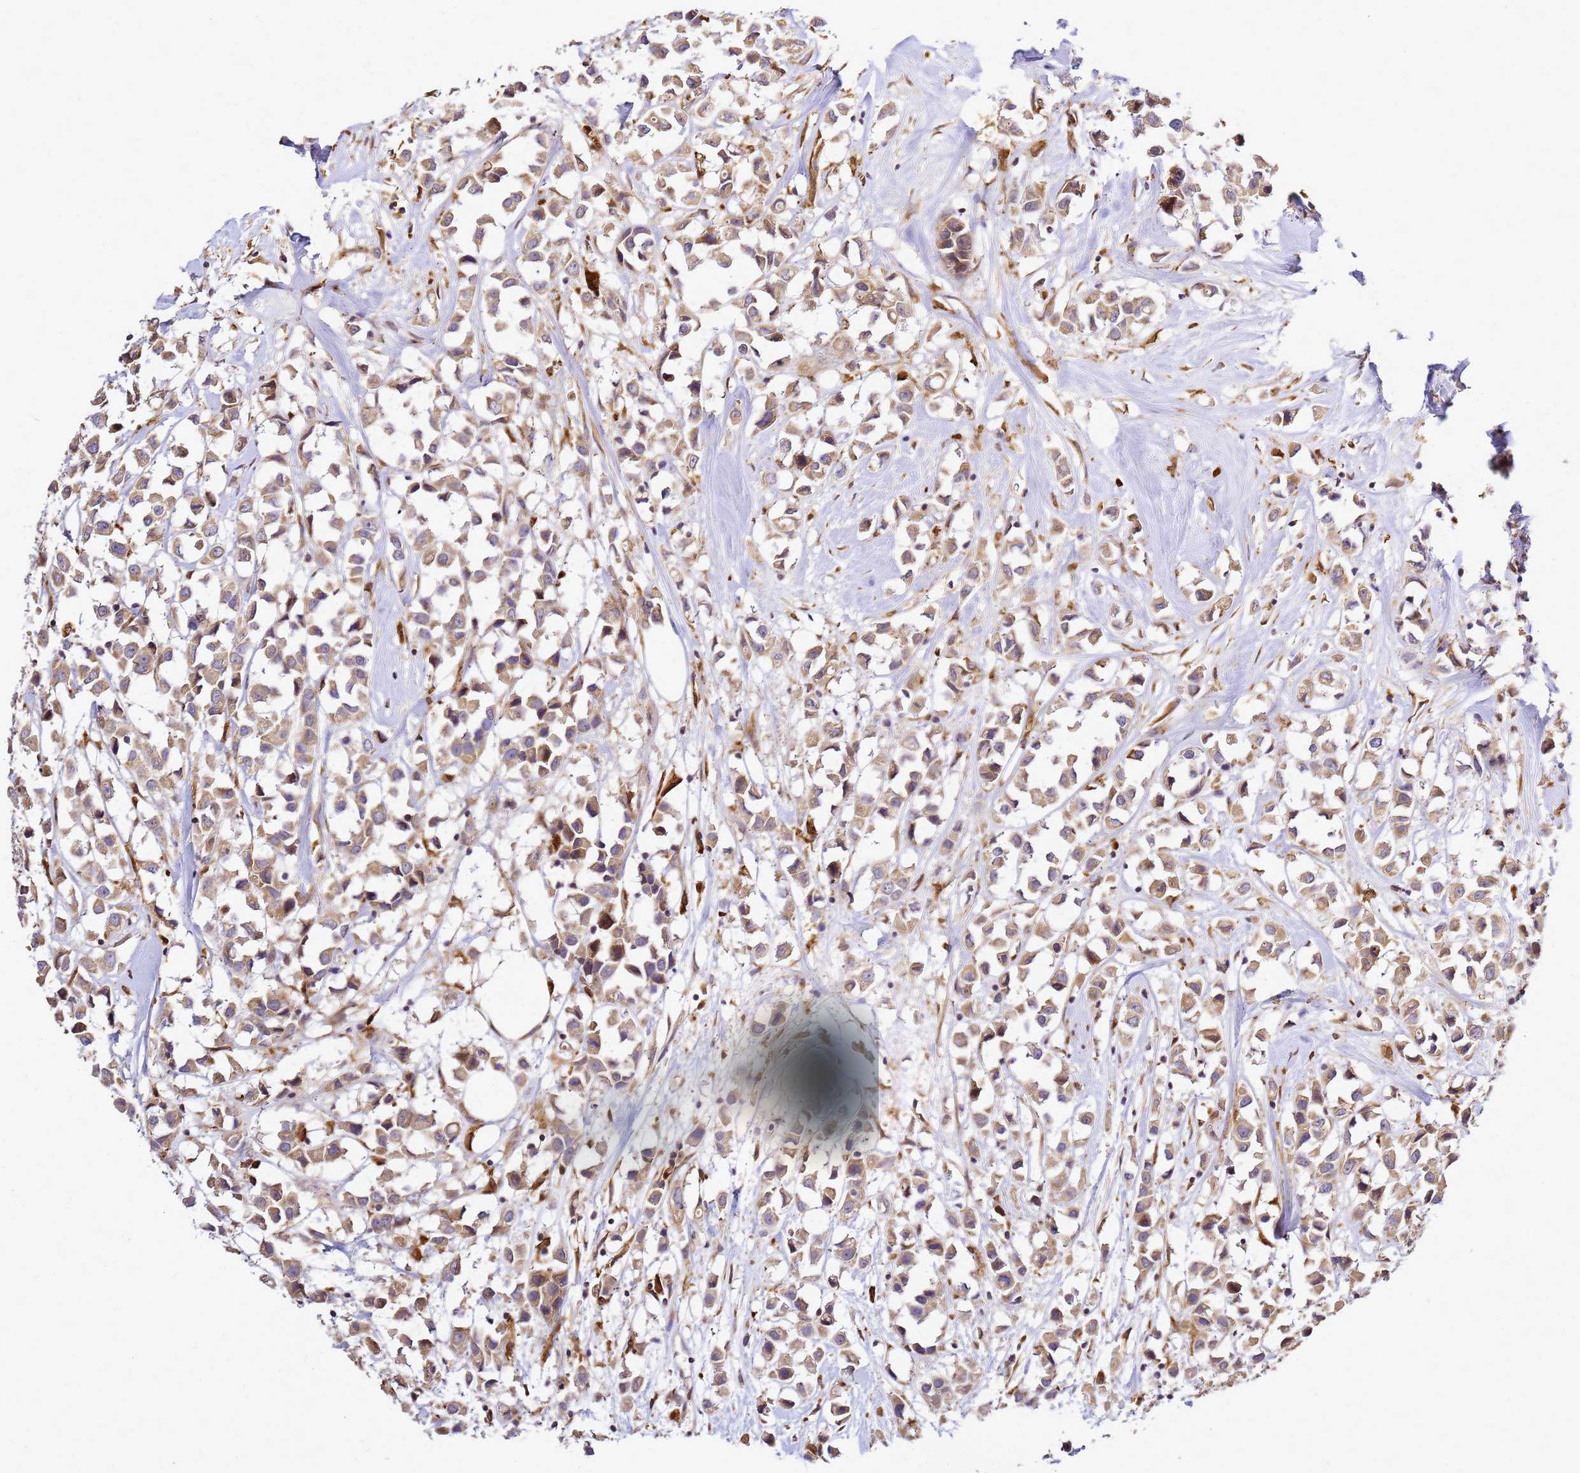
{"staining": {"intensity": "moderate", "quantity": ">75%", "location": "cytoplasmic/membranous"}, "tissue": "breast cancer", "cell_type": "Tumor cells", "image_type": "cancer", "snomed": [{"axis": "morphology", "description": "Duct carcinoma"}, {"axis": "topography", "description": "Breast"}], "caption": "This is a micrograph of immunohistochemistry (IHC) staining of breast cancer, which shows moderate staining in the cytoplasmic/membranous of tumor cells.", "gene": "ADPGK", "patient": {"sex": "female", "age": 61}}